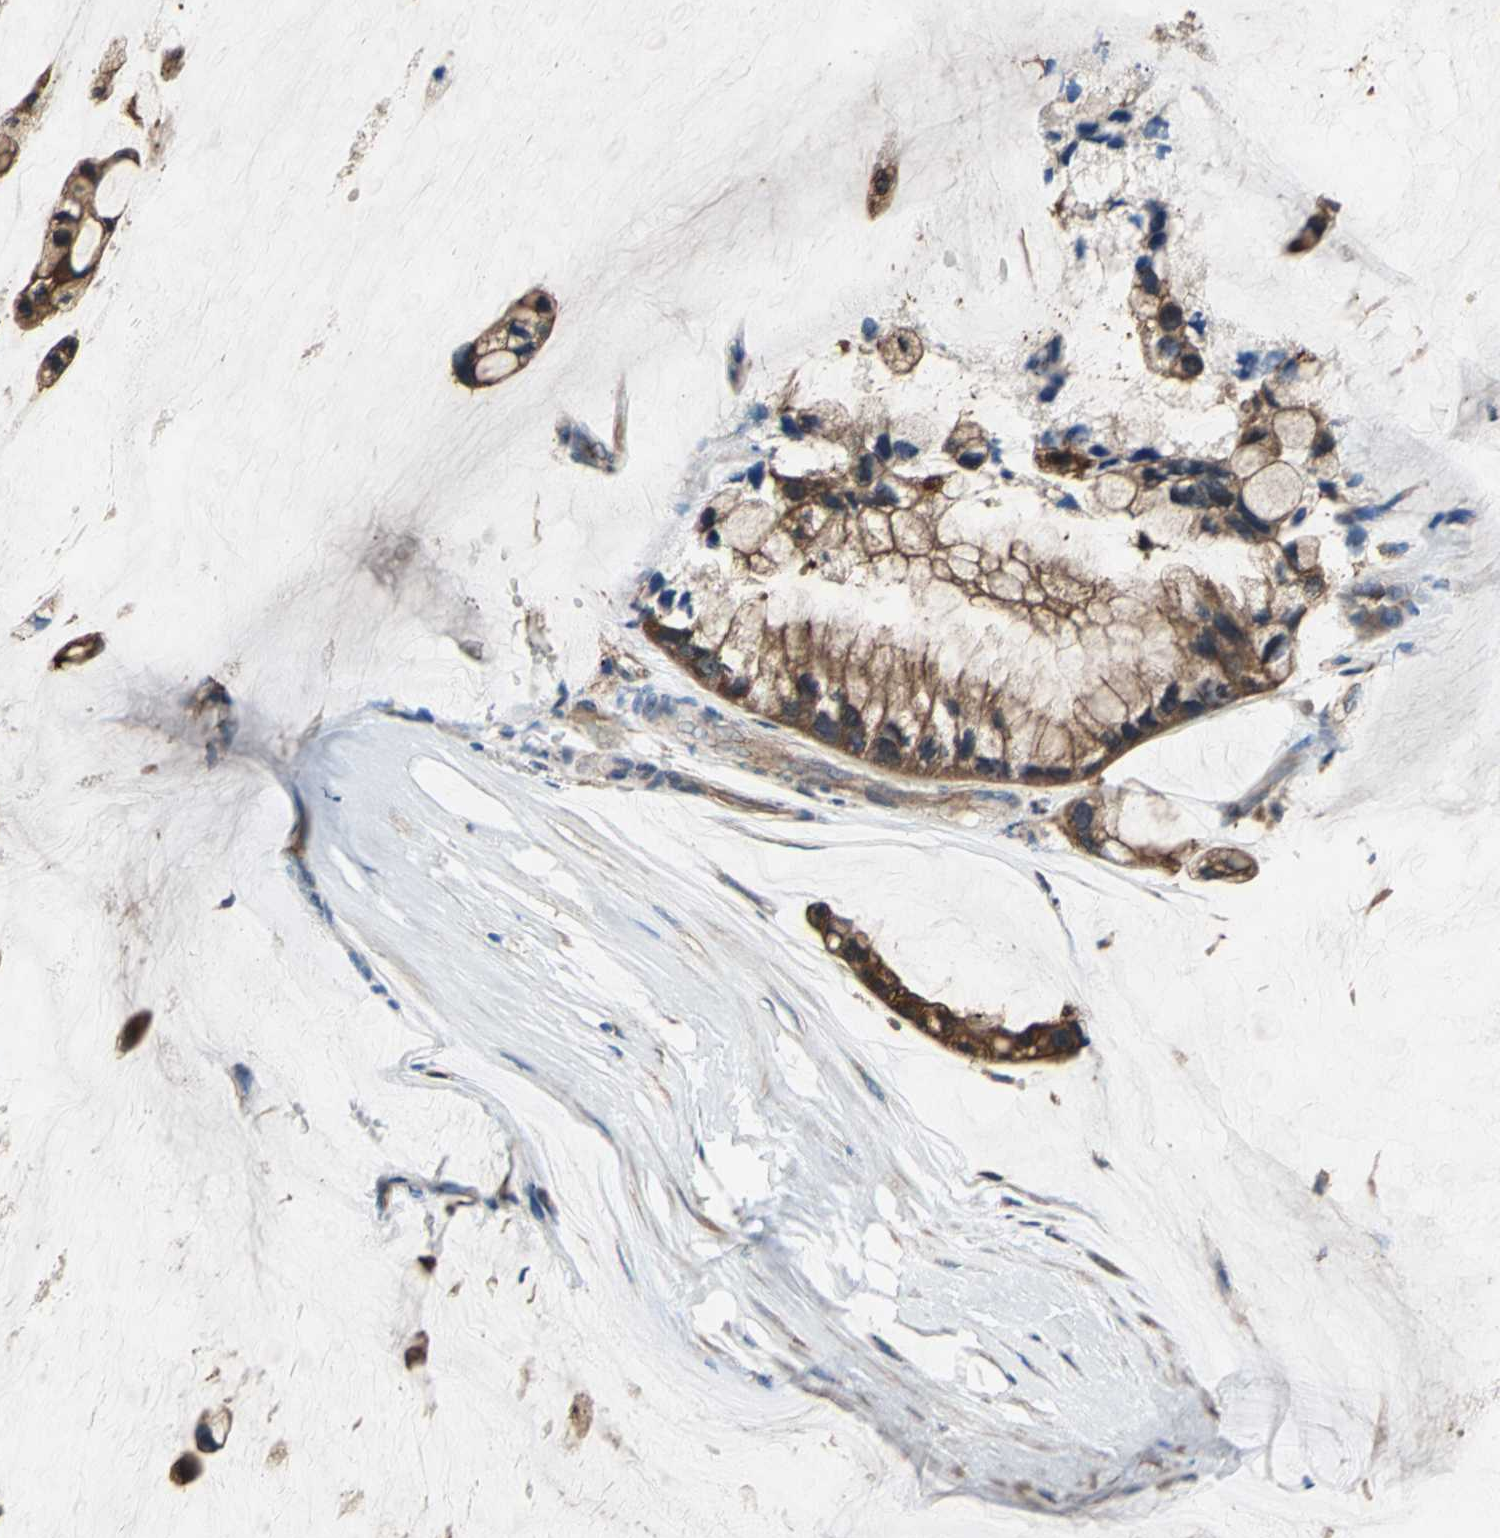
{"staining": {"intensity": "strong", "quantity": ">75%", "location": "cytoplasmic/membranous"}, "tissue": "ovarian cancer", "cell_type": "Tumor cells", "image_type": "cancer", "snomed": [{"axis": "morphology", "description": "Cystadenocarcinoma, mucinous, NOS"}, {"axis": "topography", "description": "Ovary"}], "caption": "This histopathology image demonstrates immunohistochemistry staining of ovarian cancer (mucinous cystadenocarcinoma), with high strong cytoplasmic/membranous positivity in about >75% of tumor cells.", "gene": "CAPN1", "patient": {"sex": "female", "age": 39}}